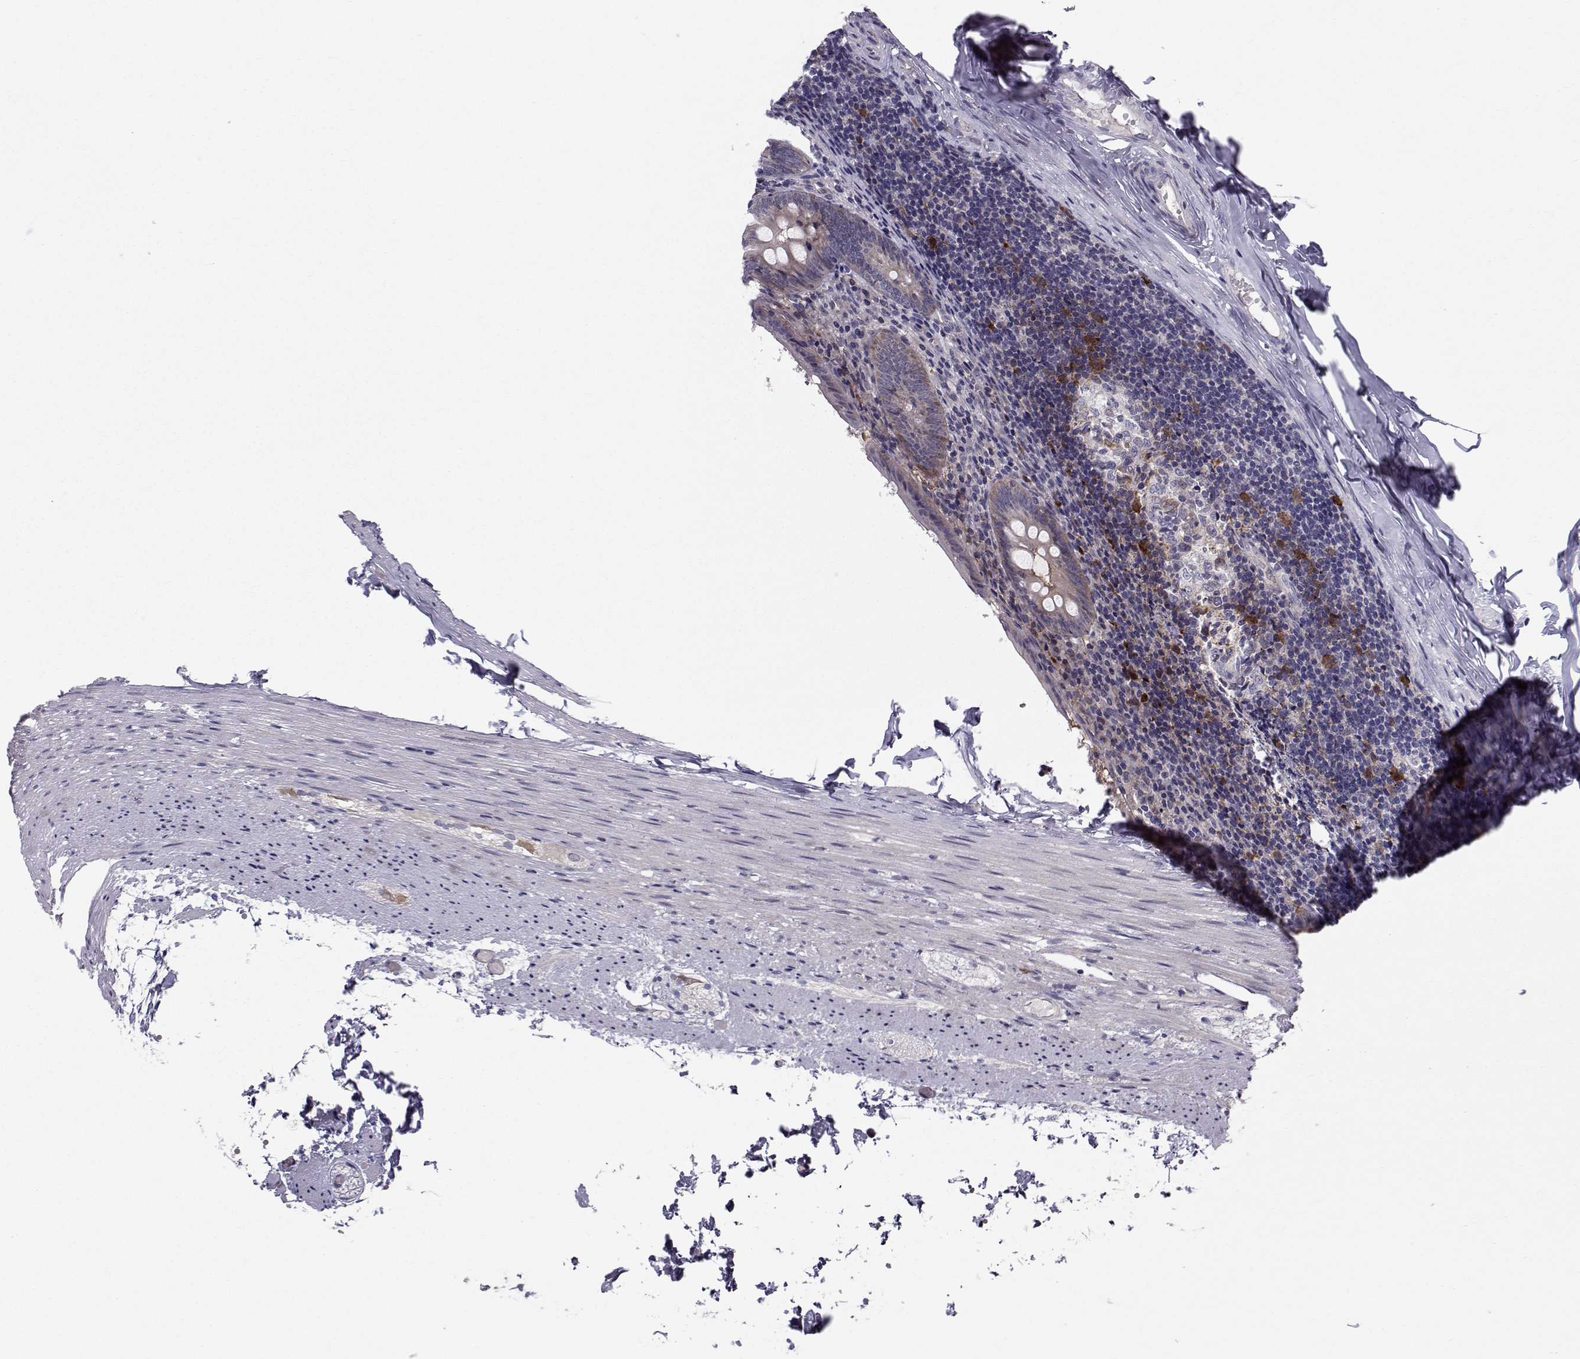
{"staining": {"intensity": "strong", "quantity": "<25%", "location": "cytoplasmic/membranous"}, "tissue": "appendix", "cell_type": "Glandular cells", "image_type": "normal", "snomed": [{"axis": "morphology", "description": "Normal tissue, NOS"}, {"axis": "topography", "description": "Appendix"}], "caption": "The image shows staining of benign appendix, revealing strong cytoplasmic/membranous protein staining (brown color) within glandular cells.", "gene": "HSP90AB1", "patient": {"sex": "female", "age": 23}}